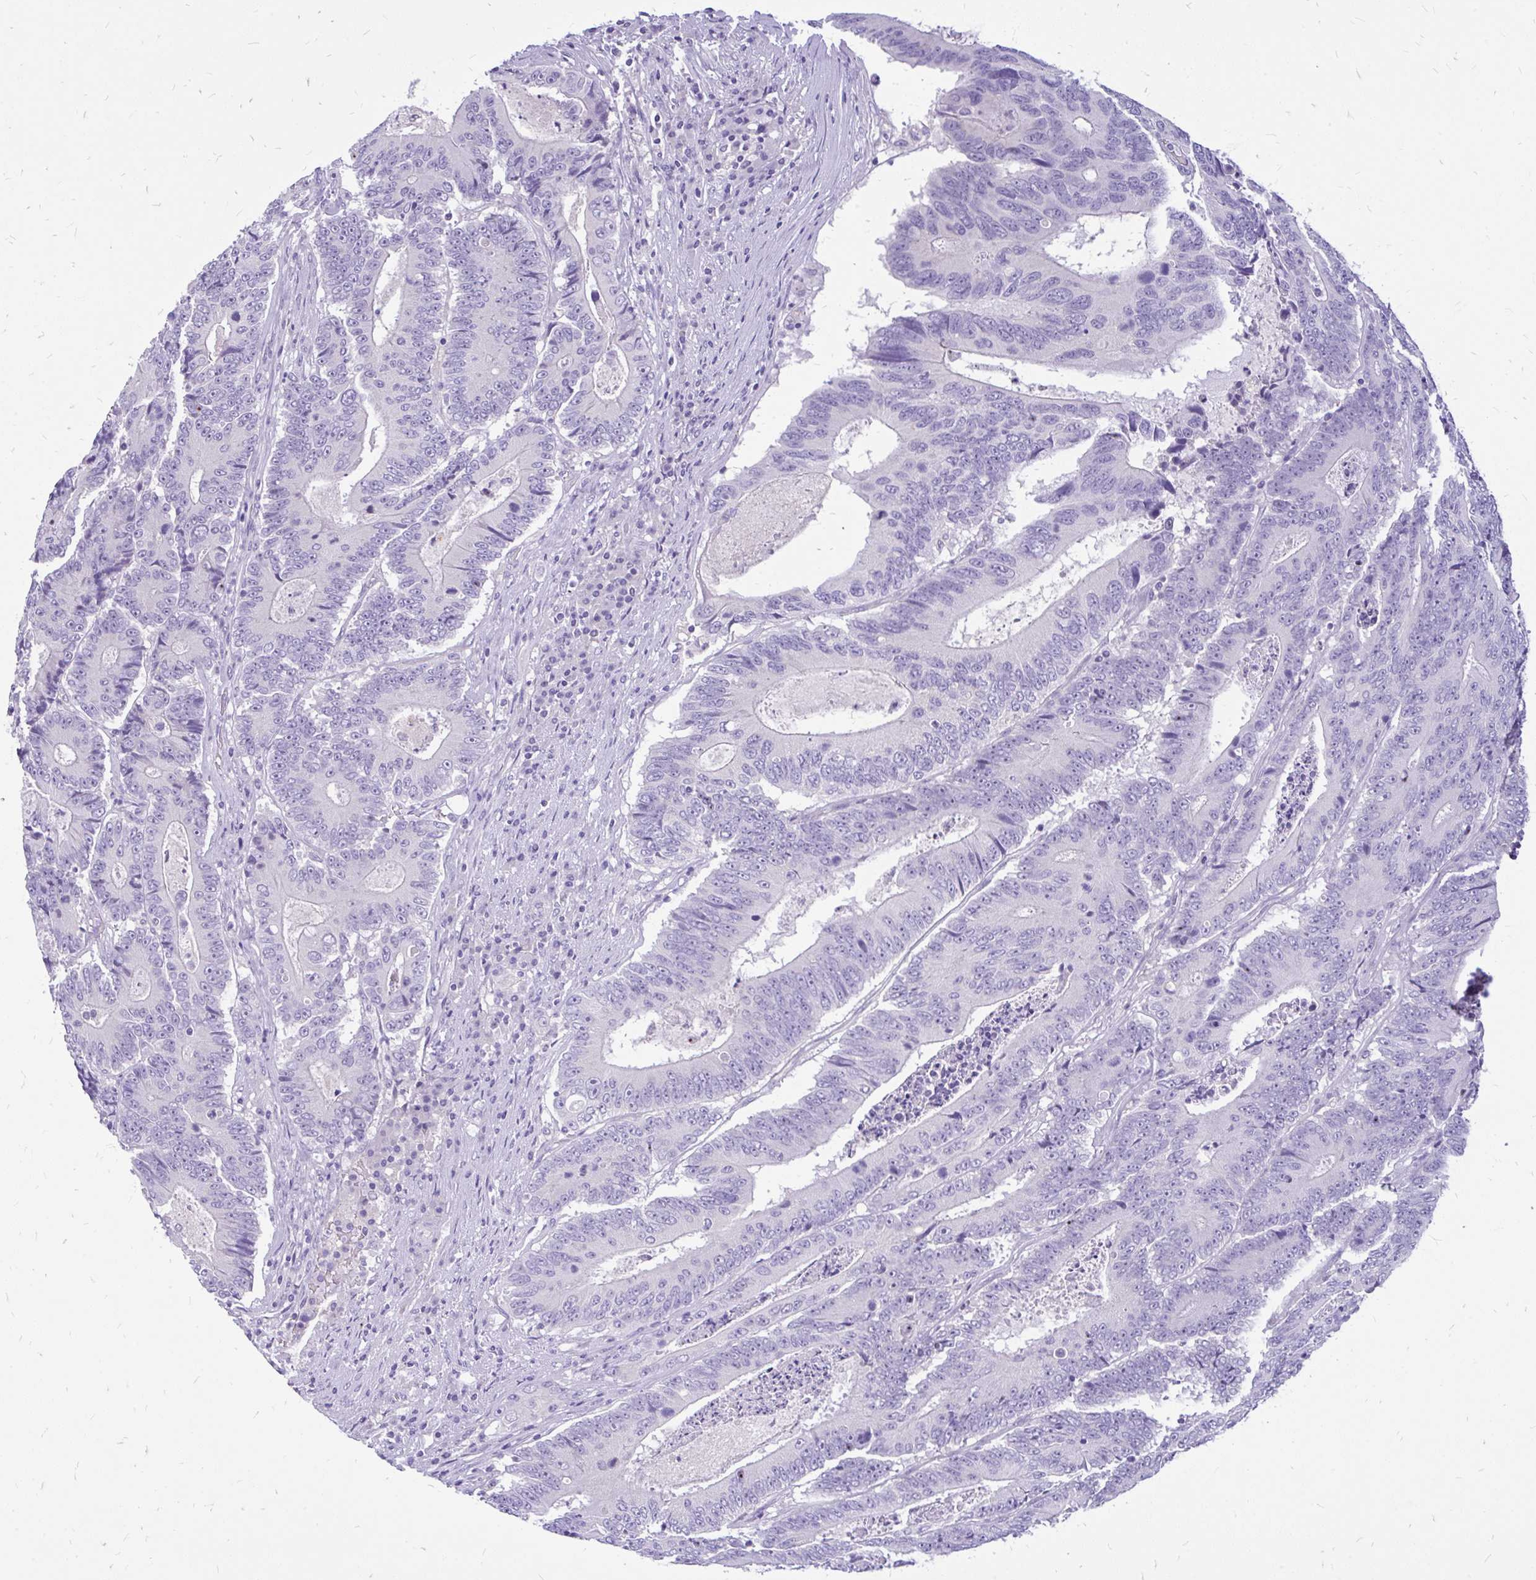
{"staining": {"intensity": "negative", "quantity": "none", "location": "none"}, "tissue": "colorectal cancer", "cell_type": "Tumor cells", "image_type": "cancer", "snomed": [{"axis": "morphology", "description": "Adenocarcinoma, NOS"}, {"axis": "topography", "description": "Colon"}], "caption": "Immunohistochemistry (IHC) histopathology image of colorectal adenocarcinoma stained for a protein (brown), which displays no staining in tumor cells.", "gene": "MAP1LC3A", "patient": {"sex": "male", "age": 83}}